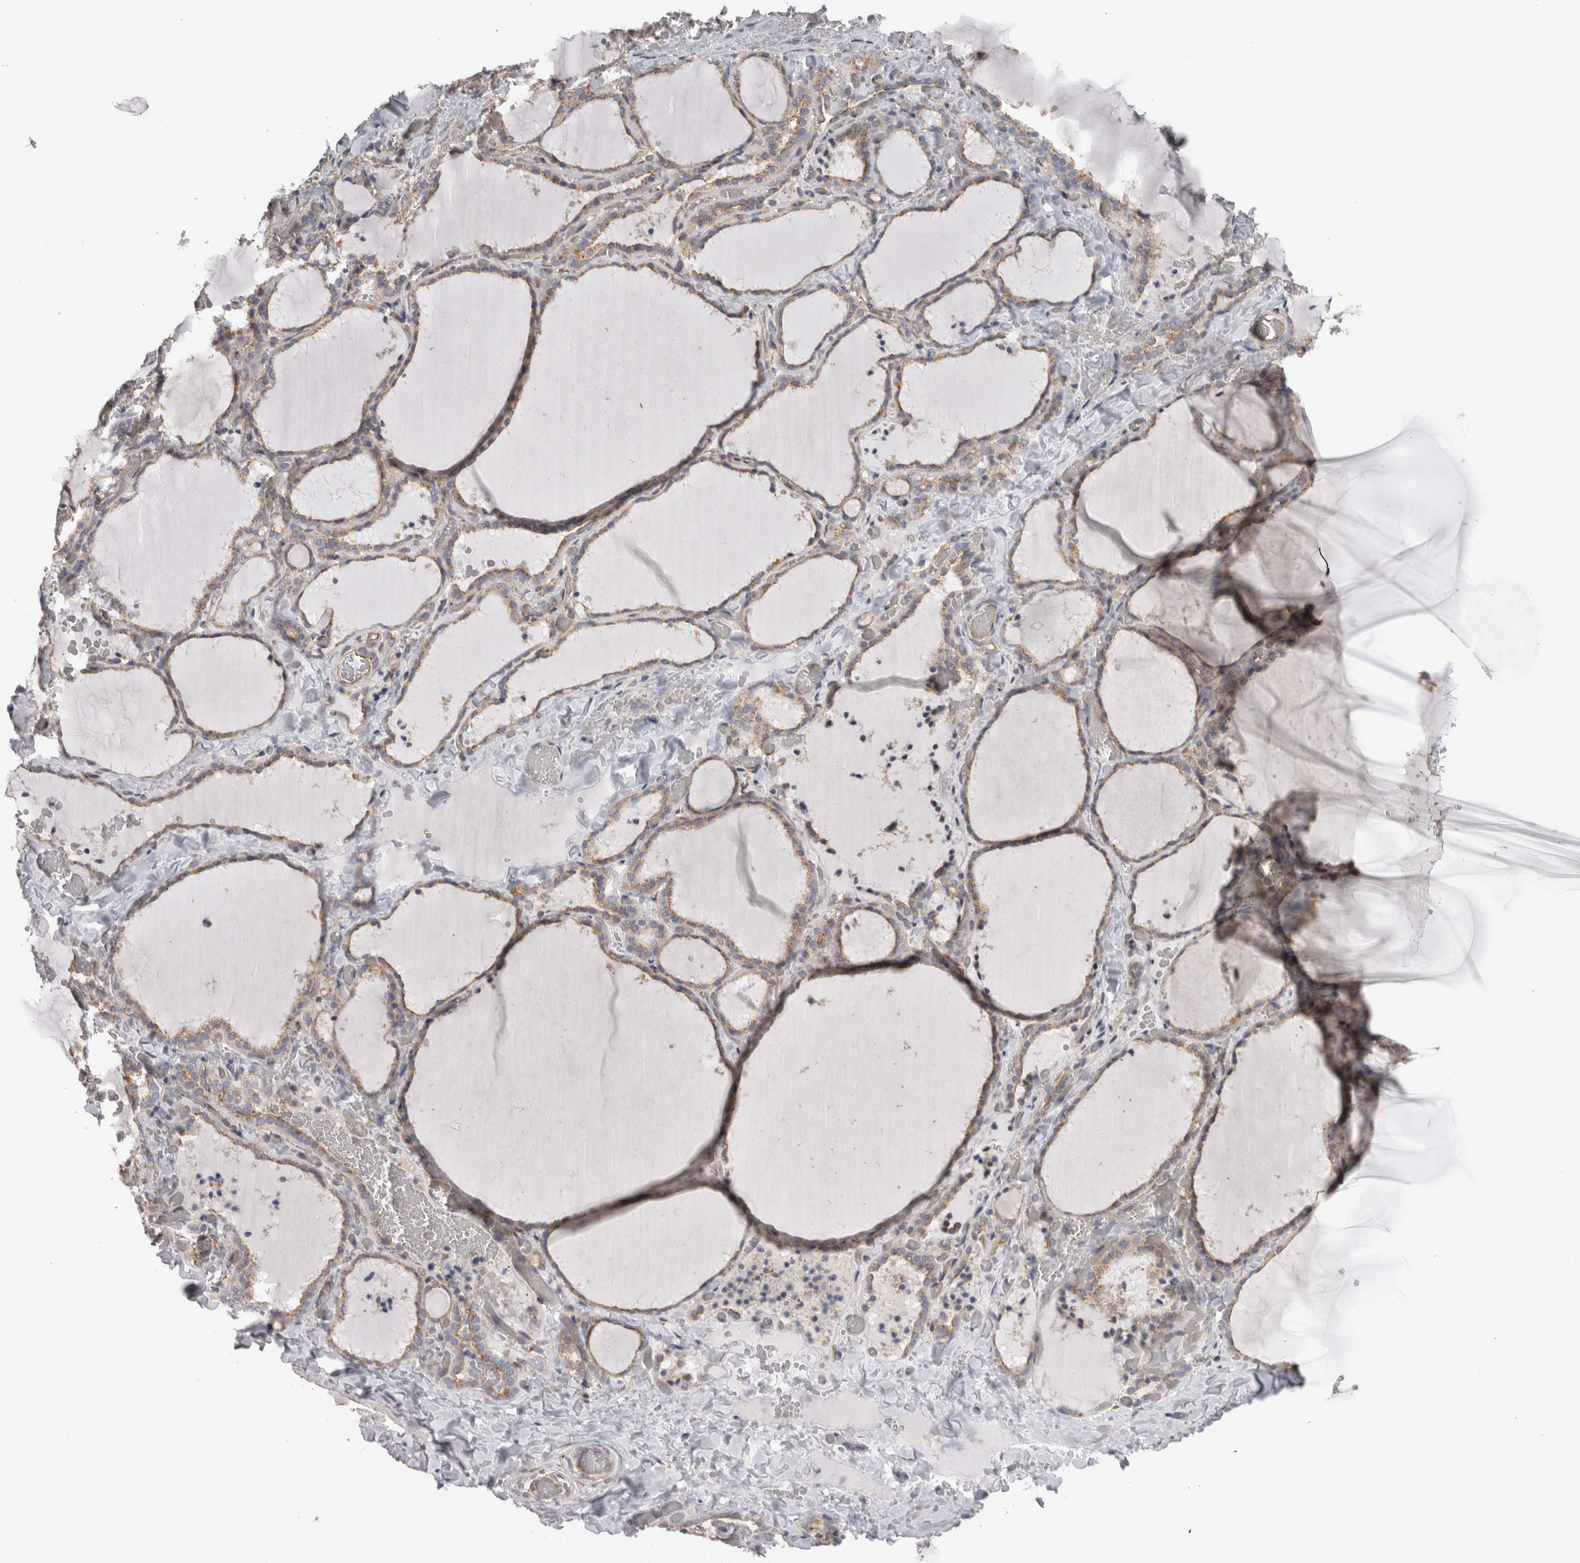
{"staining": {"intensity": "weak", "quantity": ">75%", "location": "cytoplasmic/membranous"}, "tissue": "thyroid gland", "cell_type": "Glandular cells", "image_type": "normal", "snomed": [{"axis": "morphology", "description": "Normal tissue, NOS"}, {"axis": "topography", "description": "Thyroid gland"}], "caption": "Immunohistochemistry of benign human thyroid gland reveals low levels of weak cytoplasmic/membranous positivity in about >75% of glandular cells.", "gene": "ATXN3L", "patient": {"sex": "female", "age": 22}}